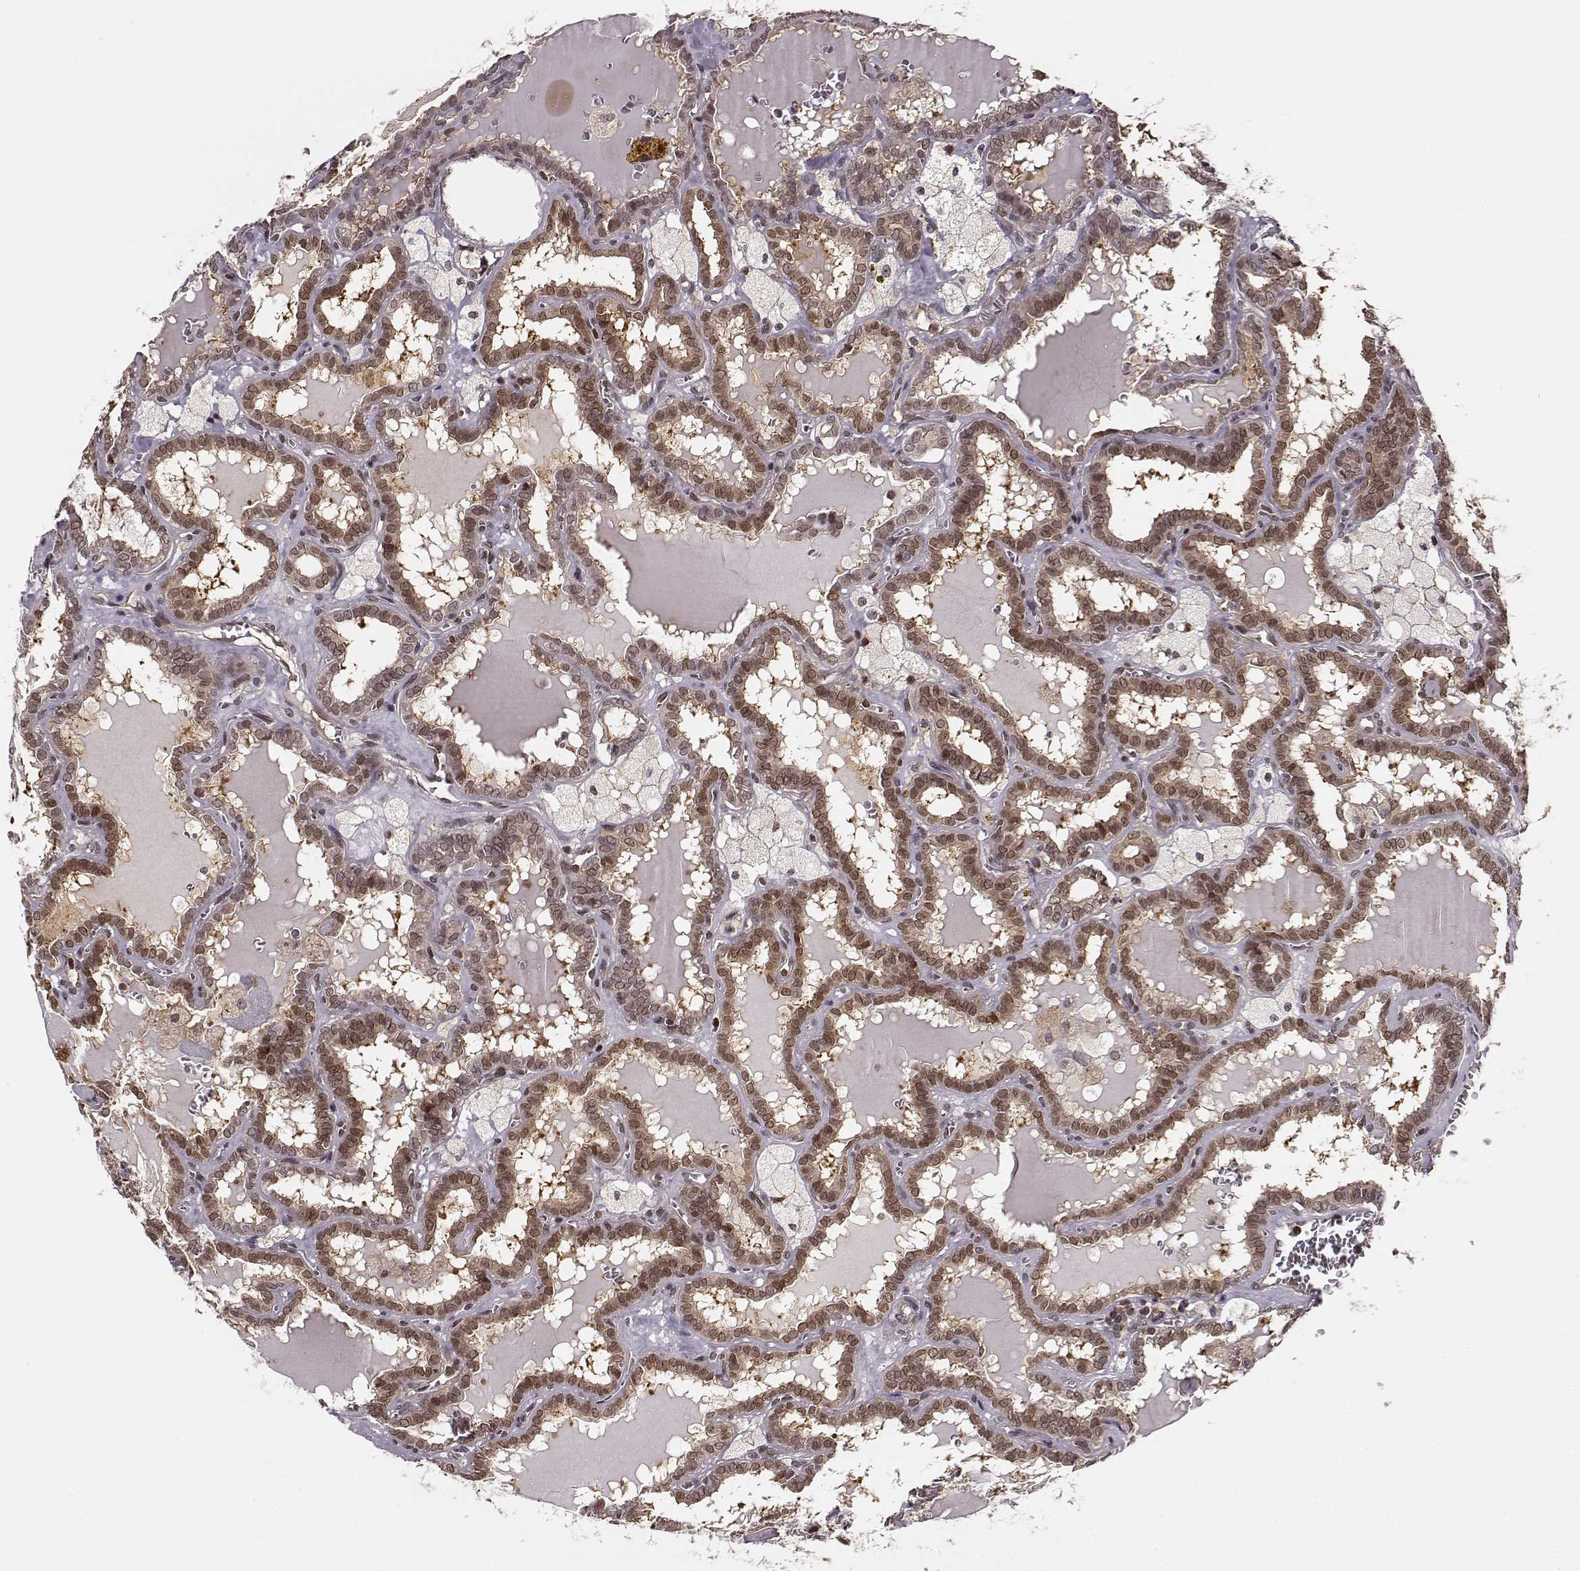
{"staining": {"intensity": "weak", "quantity": "25%-75%", "location": "cytoplasmic/membranous,nuclear"}, "tissue": "thyroid cancer", "cell_type": "Tumor cells", "image_type": "cancer", "snomed": [{"axis": "morphology", "description": "Papillary adenocarcinoma, NOS"}, {"axis": "topography", "description": "Thyroid gland"}], "caption": "Thyroid cancer (papillary adenocarcinoma) stained with a brown dye shows weak cytoplasmic/membranous and nuclear positive staining in approximately 25%-75% of tumor cells.", "gene": "MFSD1", "patient": {"sex": "female", "age": 39}}